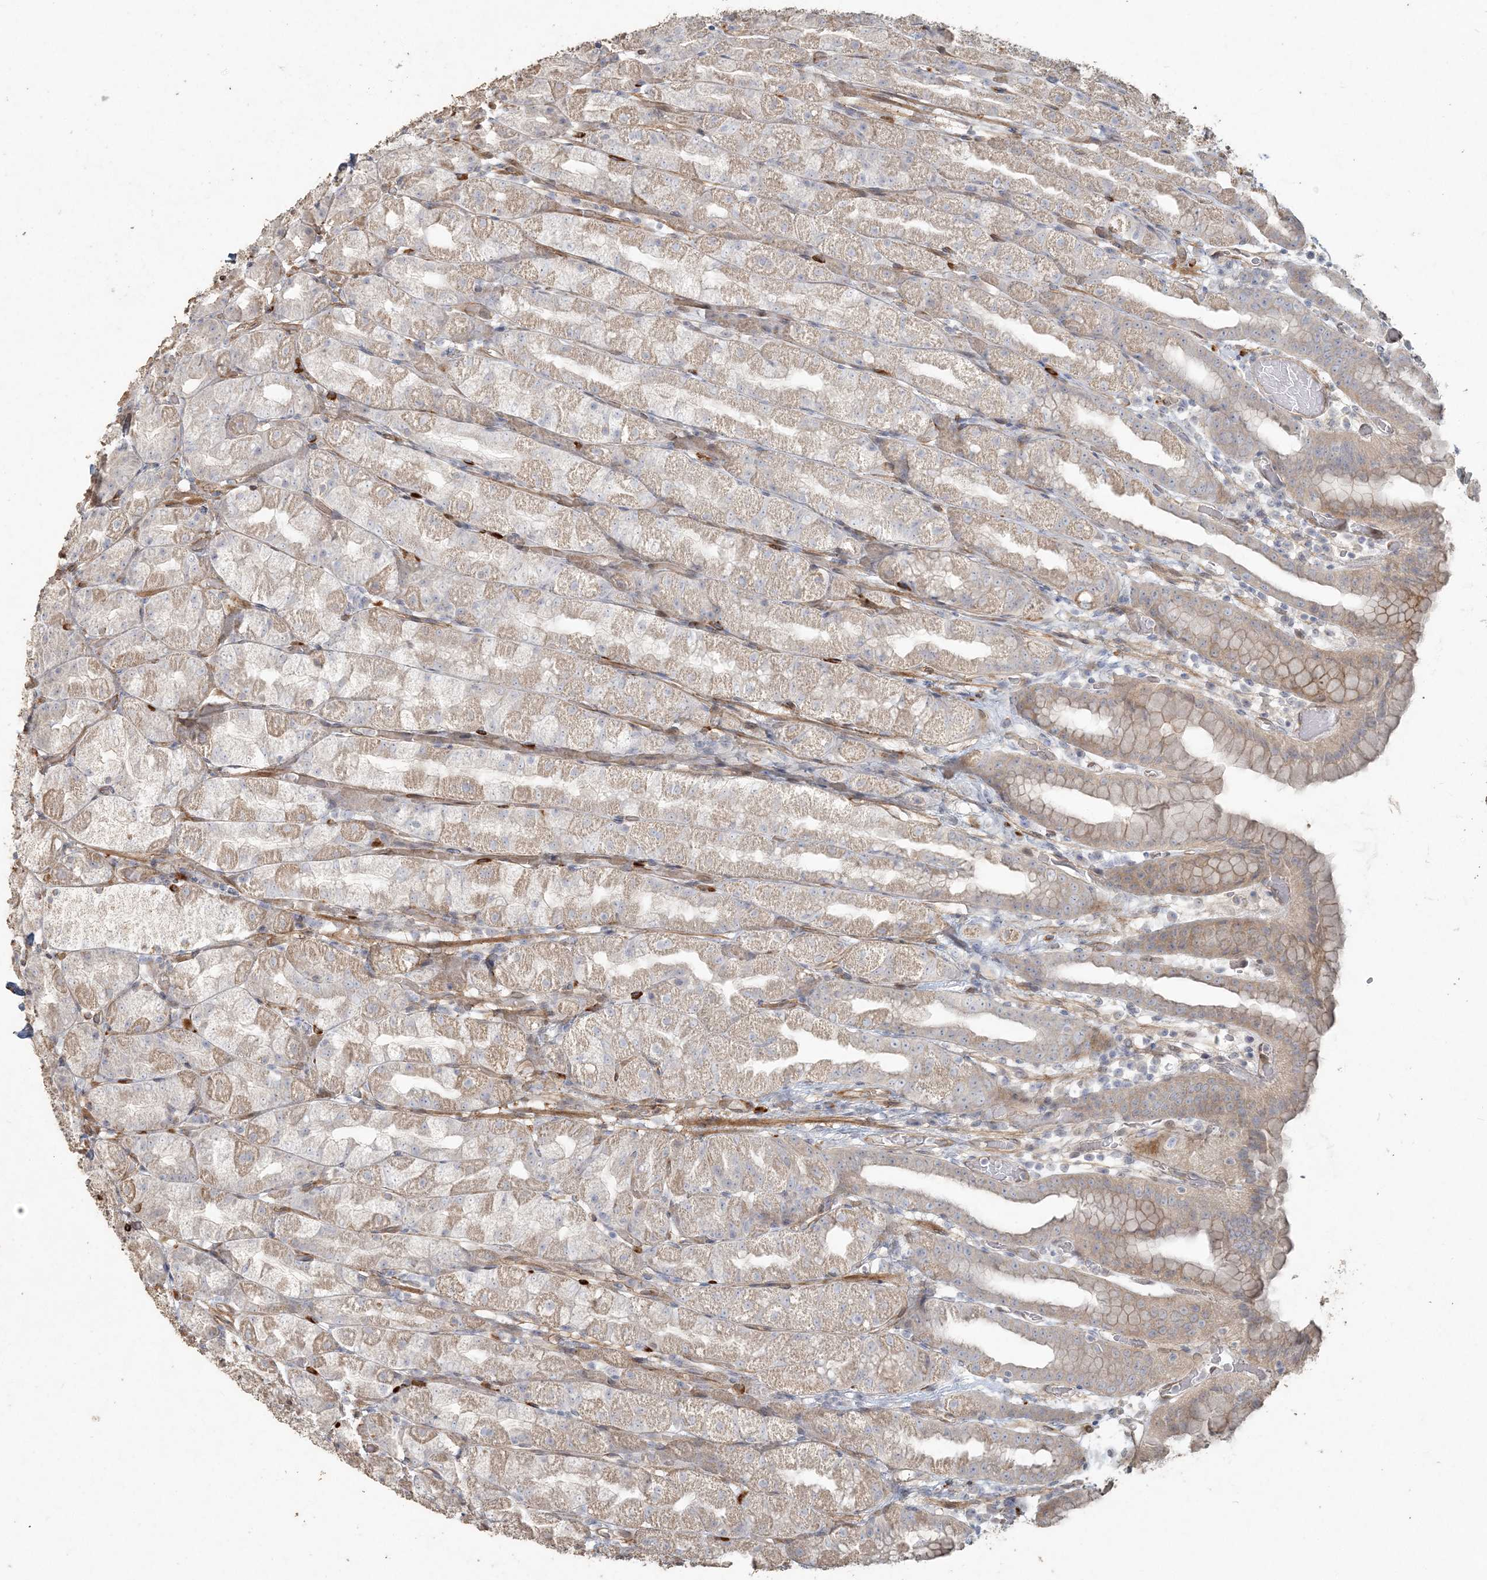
{"staining": {"intensity": "weak", "quantity": "25%-75%", "location": "cytoplasmic/membranous"}, "tissue": "stomach", "cell_type": "Glandular cells", "image_type": "normal", "snomed": [{"axis": "morphology", "description": "Normal tissue, NOS"}, {"axis": "topography", "description": "Stomach, upper"}], "caption": "This photomicrograph demonstrates immunohistochemistry (IHC) staining of unremarkable human stomach, with low weak cytoplasmic/membranous positivity in approximately 25%-75% of glandular cells.", "gene": "RNF145", "patient": {"sex": "male", "age": 68}}